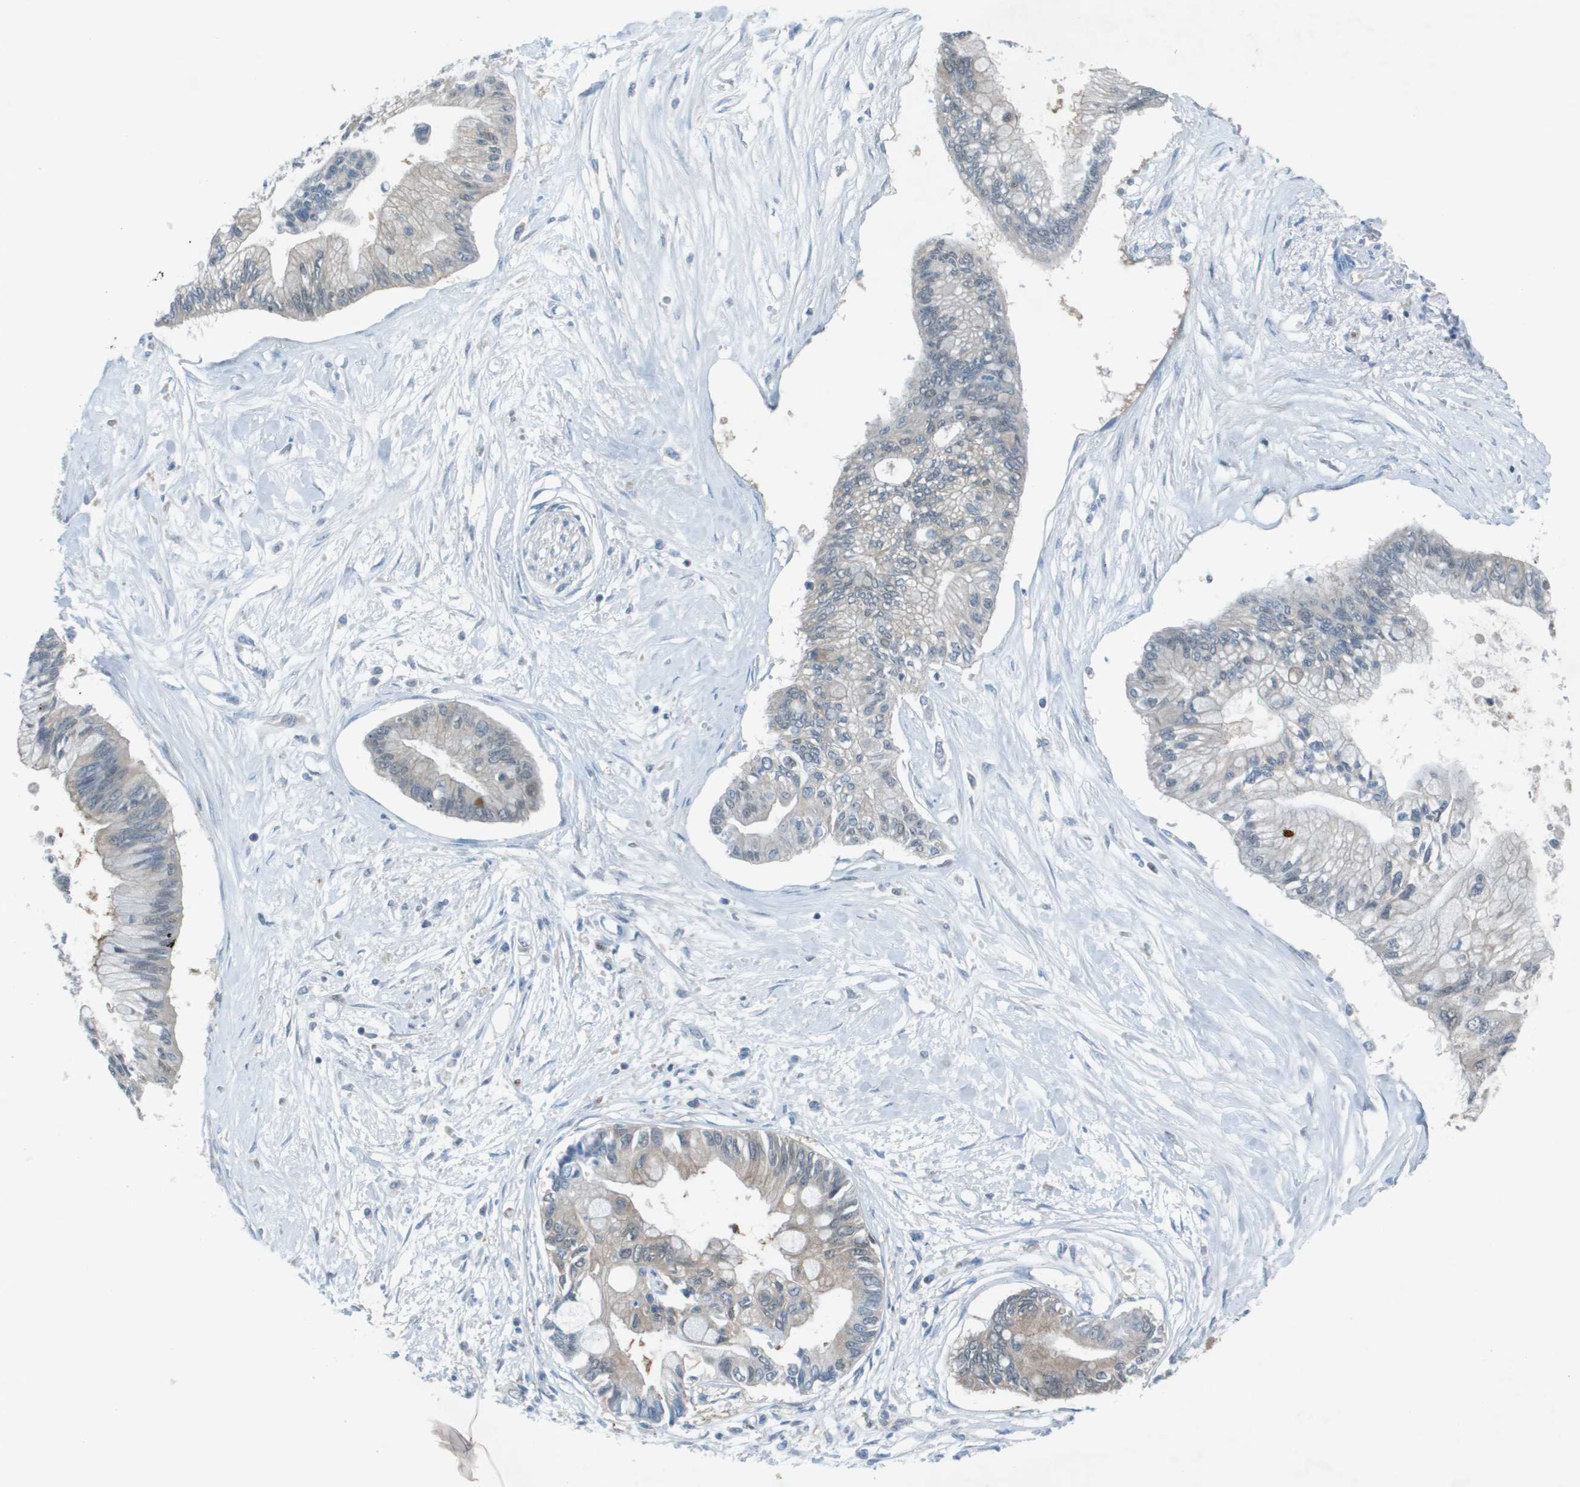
{"staining": {"intensity": "moderate", "quantity": "<25%", "location": "cytoplasmic/membranous"}, "tissue": "pancreatic cancer", "cell_type": "Tumor cells", "image_type": "cancer", "snomed": [{"axis": "morphology", "description": "Adenocarcinoma, NOS"}, {"axis": "topography", "description": "Pancreas"}], "caption": "Human pancreatic cancer (adenocarcinoma) stained with a protein marker shows moderate staining in tumor cells.", "gene": "CAMK4", "patient": {"sex": "female", "age": 77}}